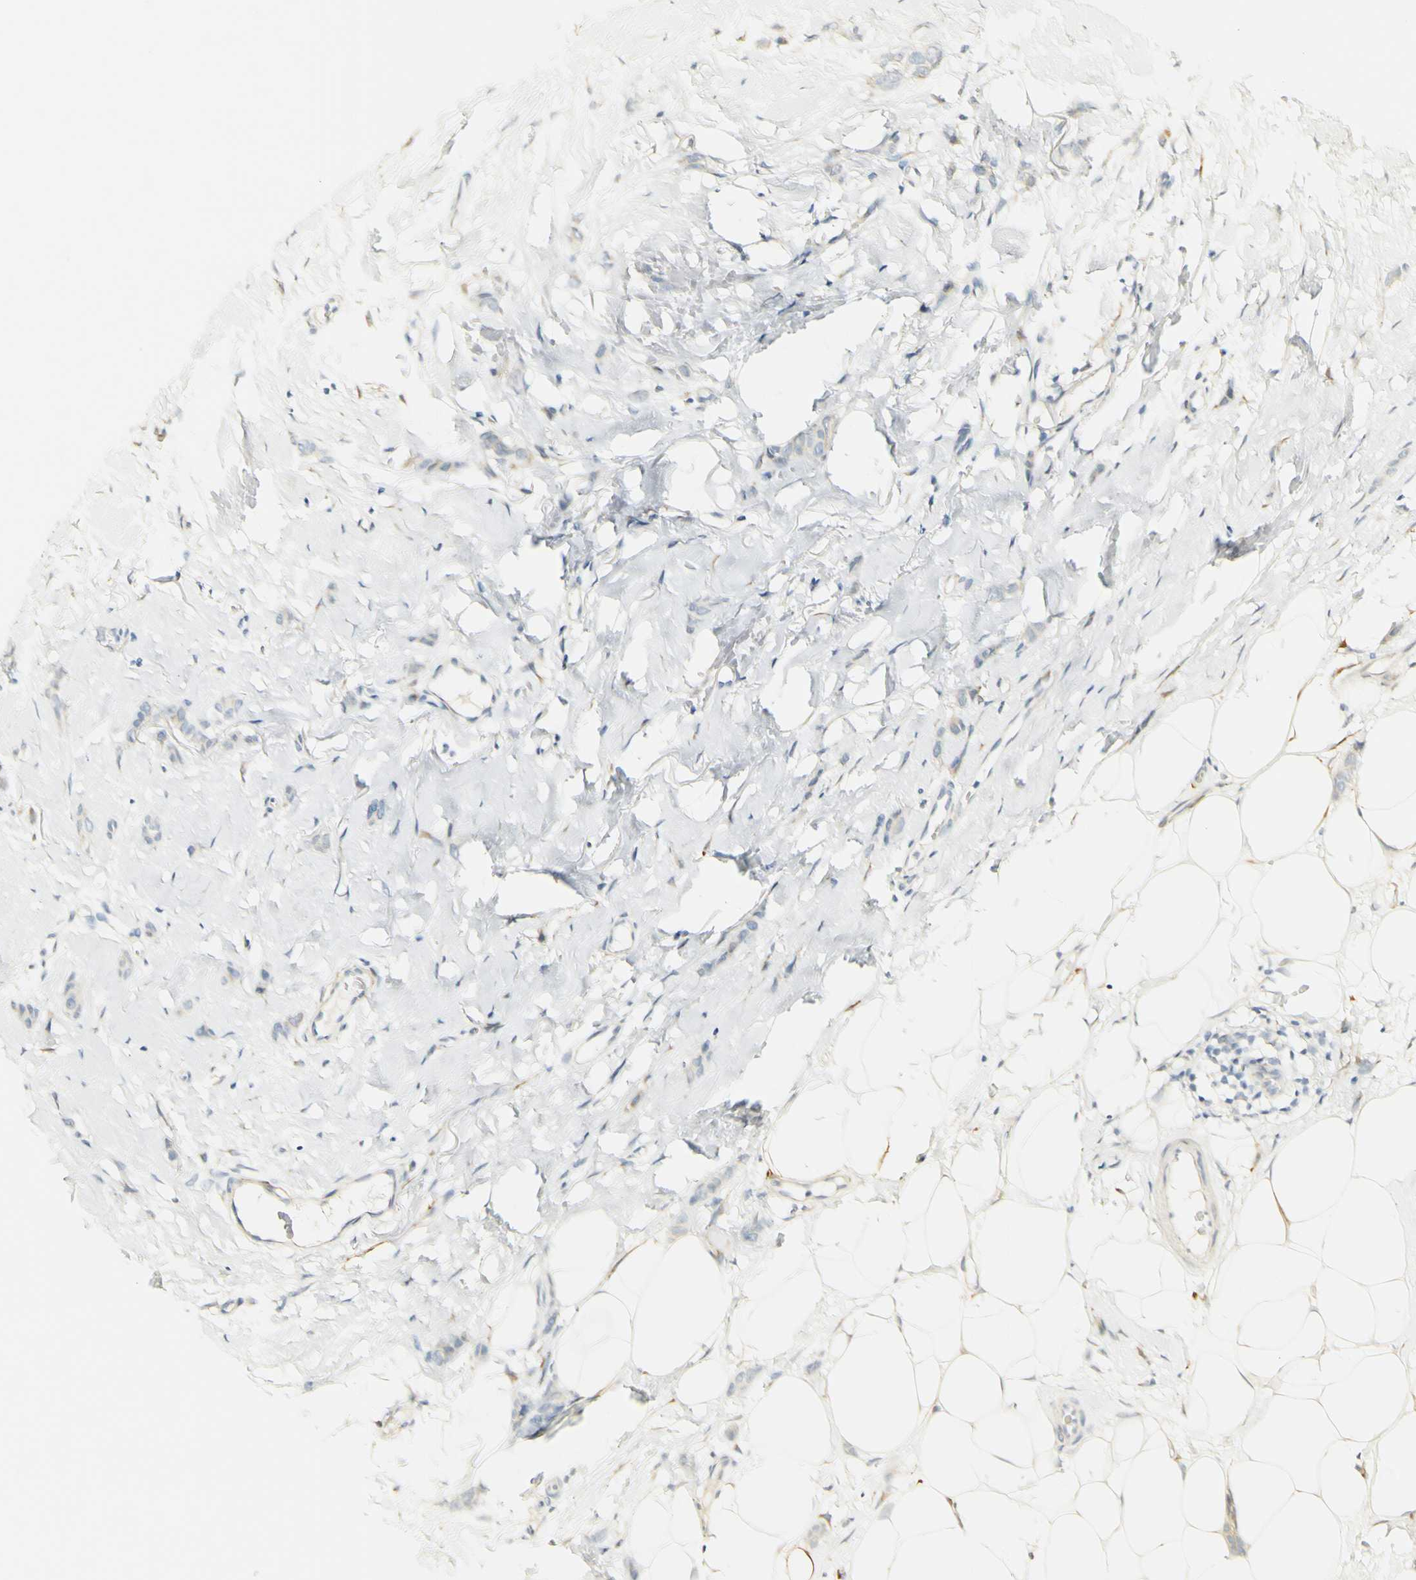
{"staining": {"intensity": "negative", "quantity": "none", "location": "none"}, "tissue": "breast cancer", "cell_type": "Tumor cells", "image_type": "cancer", "snomed": [{"axis": "morphology", "description": "Lobular carcinoma"}, {"axis": "topography", "description": "Skin"}, {"axis": "topography", "description": "Breast"}], "caption": "Immunohistochemistry (IHC) histopathology image of neoplastic tissue: lobular carcinoma (breast) stained with DAB (3,3'-diaminobenzidine) demonstrates no significant protein staining in tumor cells.", "gene": "FMO3", "patient": {"sex": "female", "age": 46}}